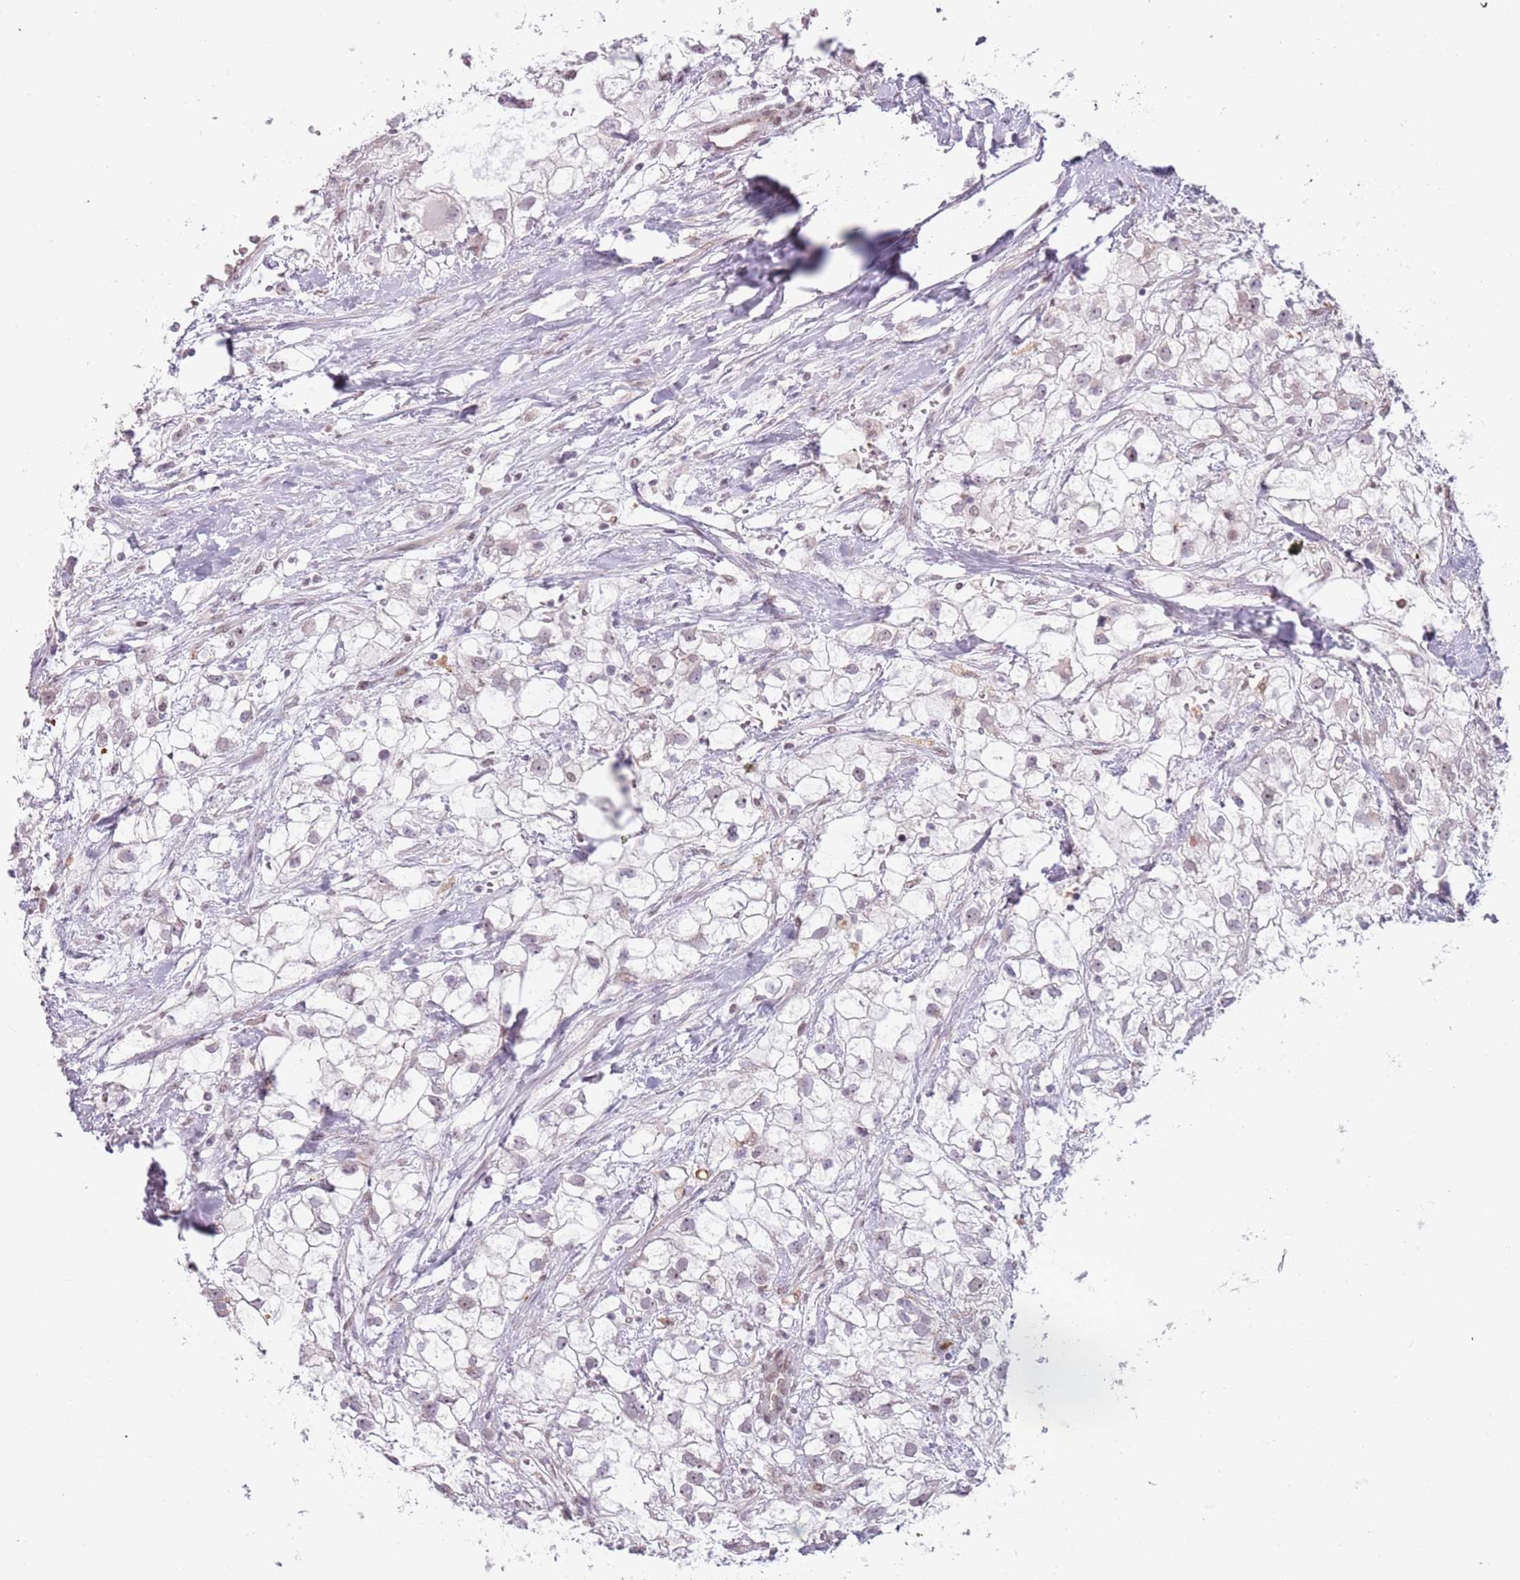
{"staining": {"intensity": "negative", "quantity": "none", "location": "none"}, "tissue": "renal cancer", "cell_type": "Tumor cells", "image_type": "cancer", "snomed": [{"axis": "morphology", "description": "Adenocarcinoma, NOS"}, {"axis": "topography", "description": "Kidney"}], "caption": "Immunohistochemistry (IHC) of adenocarcinoma (renal) reveals no staining in tumor cells. Nuclei are stained in blue.", "gene": "REXO4", "patient": {"sex": "male", "age": 59}}